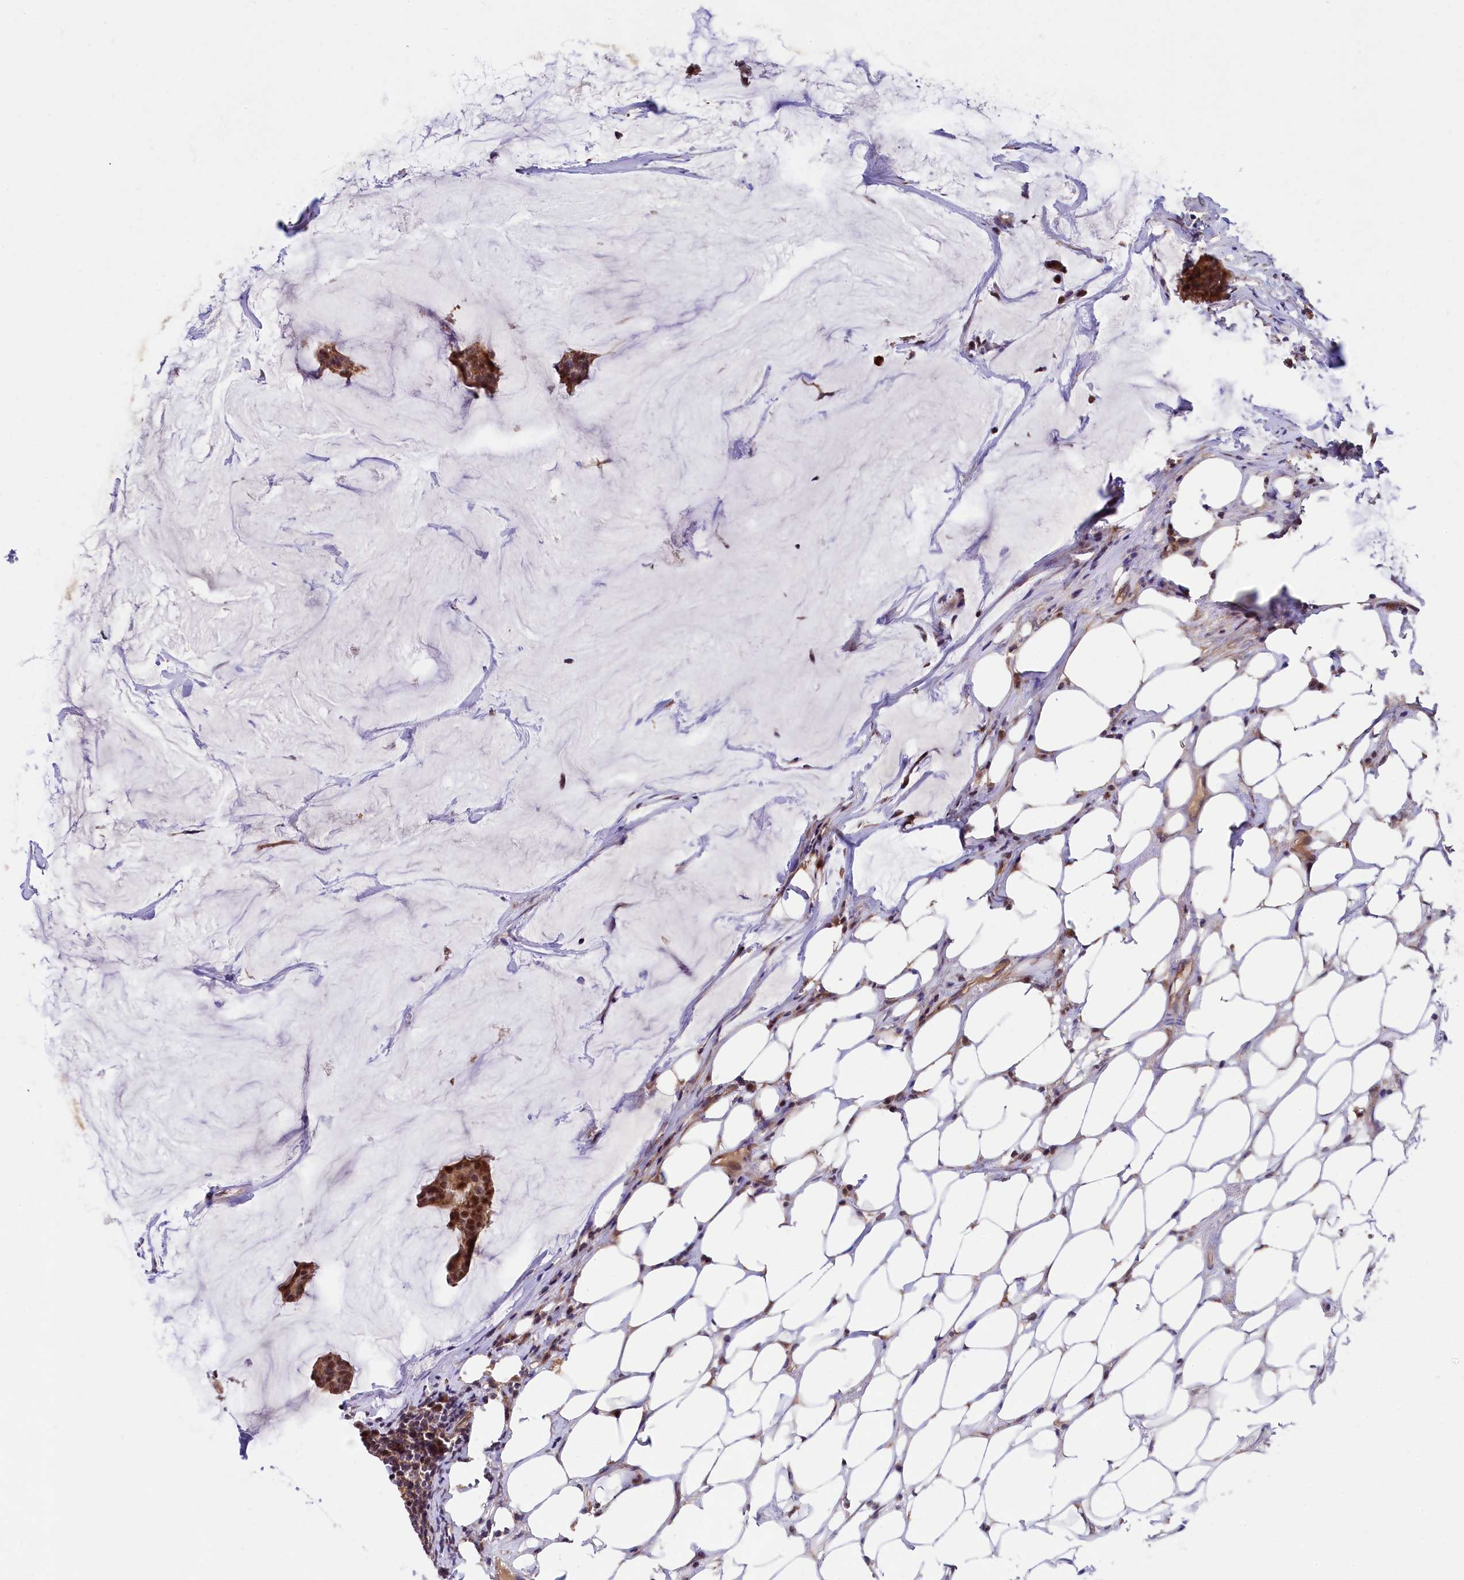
{"staining": {"intensity": "moderate", "quantity": ">75%", "location": "cytoplasmic/membranous,nuclear"}, "tissue": "breast cancer", "cell_type": "Tumor cells", "image_type": "cancer", "snomed": [{"axis": "morphology", "description": "Duct carcinoma"}, {"axis": "topography", "description": "Breast"}], "caption": "Brown immunohistochemical staining in breast cancer (infiltrating ductal carcinoma) demonstrates moderate cytoplasmic/membranous and nuclear staining in about >75% of tumor cells.", "gene": "ARL14EP", "patient": {"sex": "female", "age": 93}}